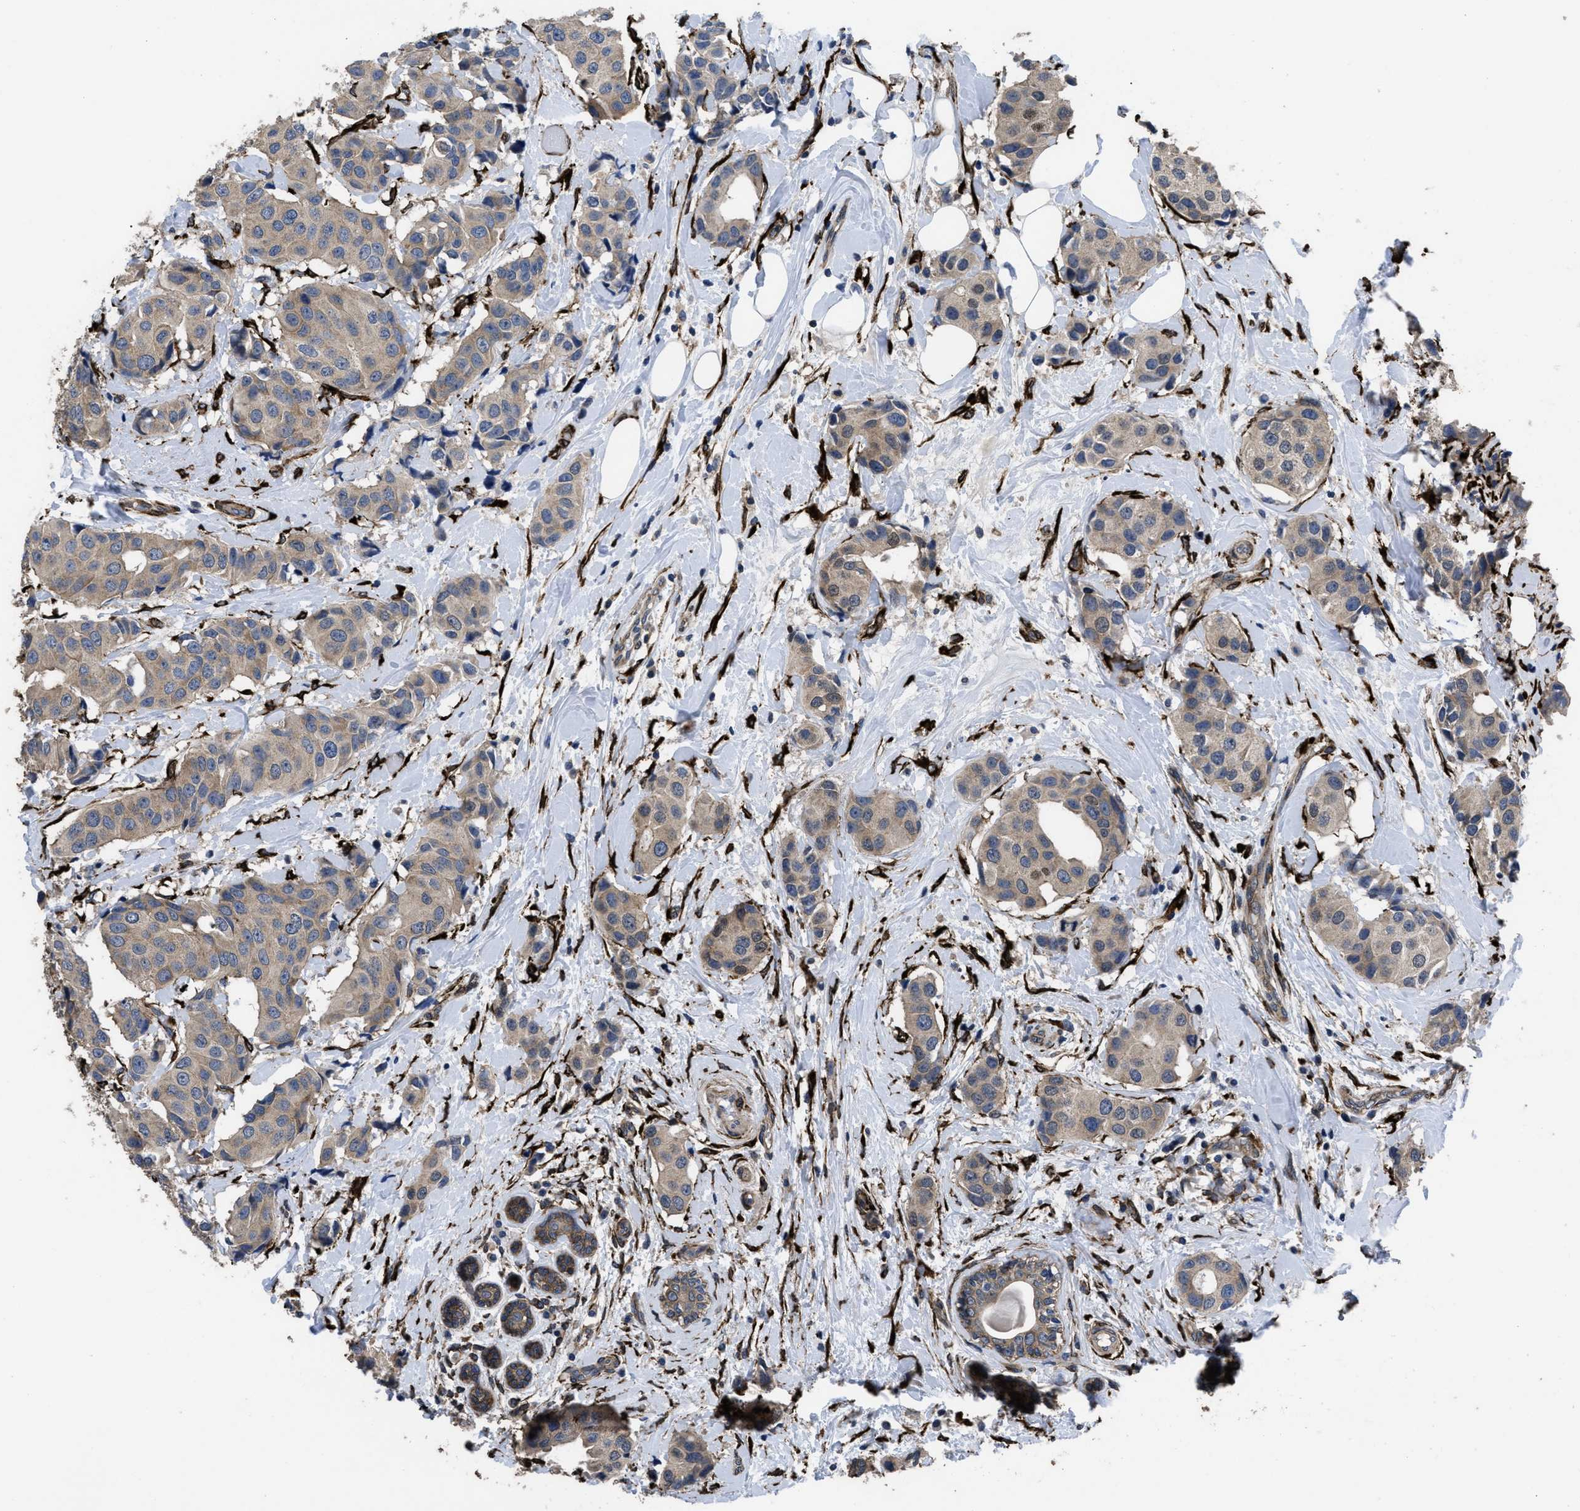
{"staining": {"intensity": "weak", "quantity": "25%-75%", "location": "cytoplasmic/membranous"}, "tissue": "breast cancer", "cell_type": "Tumor cells", "image_type": "cancer", "snomed": [{"axis": "morphology", "description": "Normal tissue, NOS"}, {"axis": "morphology", "description": "Duct carcinoma"}, {"axis": "topography", "description": "Breast"}], "caption": "A brown stain labels weak cytoplasmic/membranous staining of a protein in breast cancer (infiltrating ductal carcinoma) tumor cells. (DAB (3,3'-diaminobenzidine) IHC, brown staining for protein, blue staining for nuclei).", "gene": "SQLE", "patient": {"sex": "female", "age": 39}}